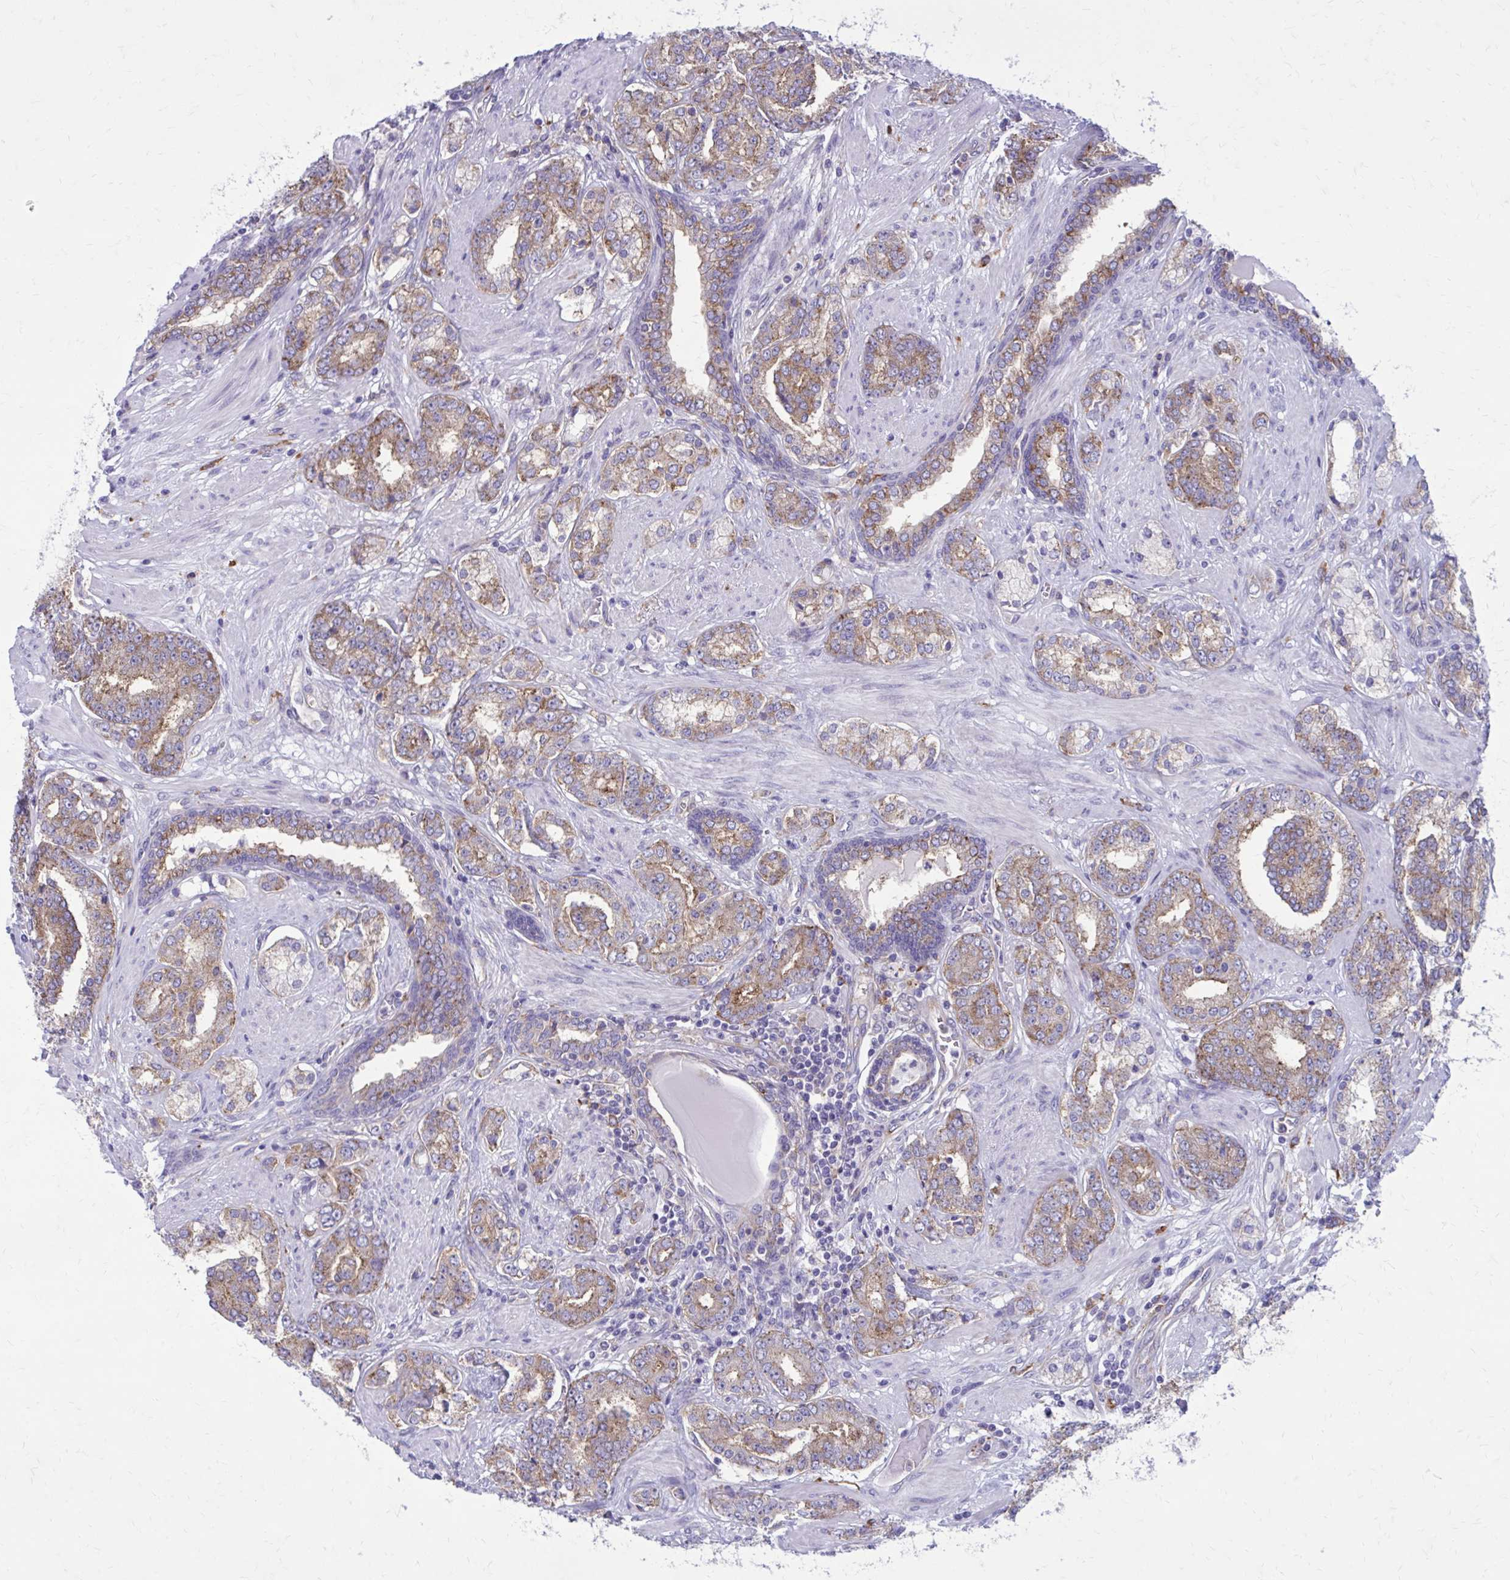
{"staining": {"intensity": "weak", "quantity": "25%-75%", "location": "cytoplasmic/membranous"}, "tissue": "prostate cancer", "cell_type": "Tumor cells", "image_type": "cancer", "snomed": [{"axis": "morphology", "description": "Adenocarcinoma, High grade"}, {"axis": "topography", "description": "Prostate"}], "caption": "DAB immunohistochemical staining of prostate cancer (adenocarcinoma (high-grade)) displays weak cytoplasmic/membranous protein positivity in approximately 25%-75% of tumor cells. Immunohistochemistry (ihc) stains the protein of interest in brown and the nuclei are stained blue.", "gene": "CLTA", "patient": {"sex": "male", "age": 62}}